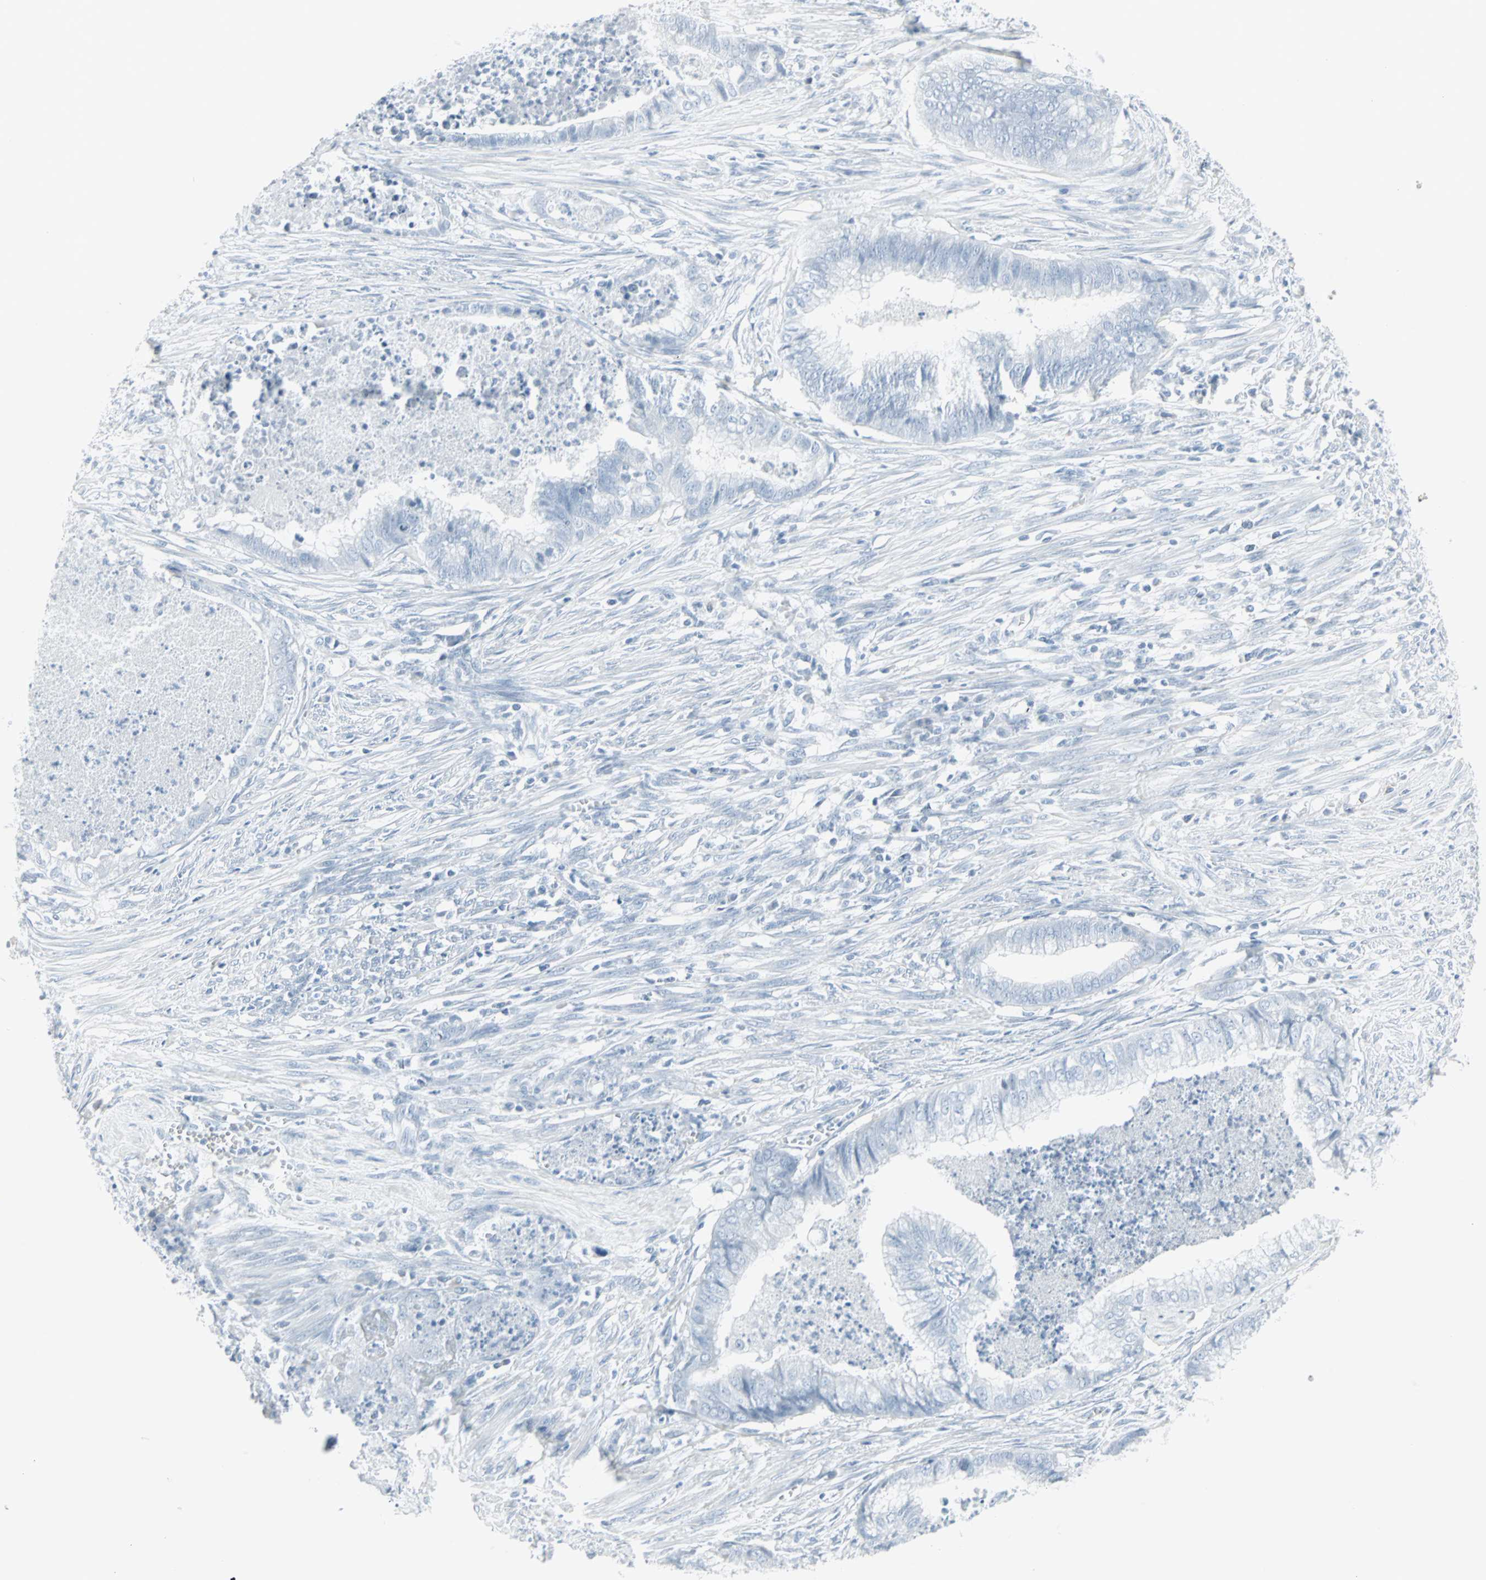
{"staining": {"intensity": "negative", "quantity": "none", "location": "none"}, "tissue": "endometrial cancer", "cell_type": "Tumor cells", "image_type": "cancer", "snomed": [{"axis": "morphology", "description": "Necrosis, NOS"}, {"axis": "morphology", "description": "Adenocarcinoma, NOS"}, {"axis": "topography", "description": "Endometrium"}], "caption": "Immunohistochemical staining of endometrial cancer exhibits no significant expression in tumor cells.", "gene": "LANCL3", "patient": {"sex": "female", "age": 79}}